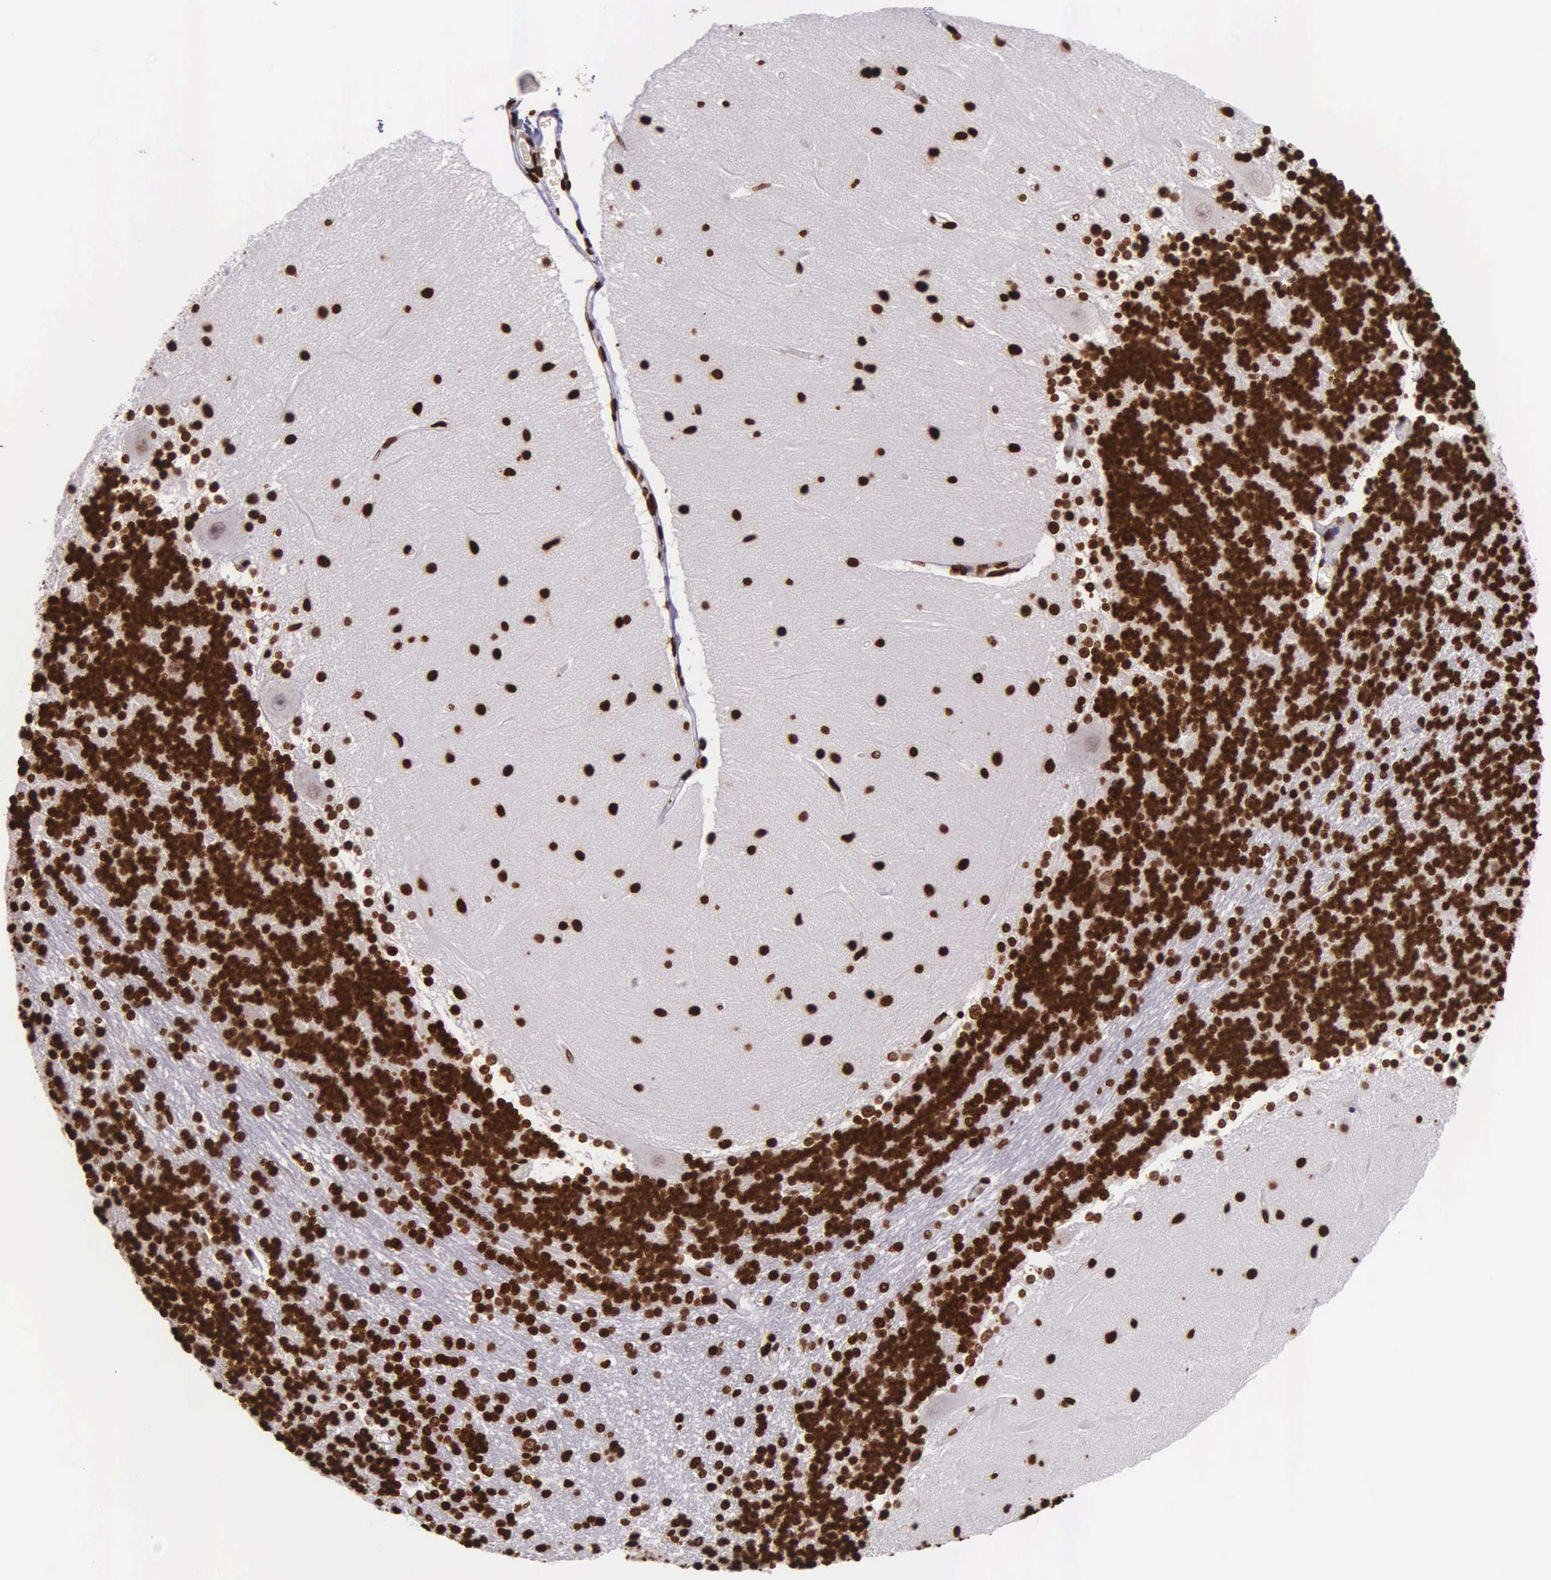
{"staining": {"intensity": "strong", "quantity": ">75%", "location": "nuclear"}, "tissue": "cerebellum", "cell_type": "Cells in granular layer", "image_type": "normal", "snomed": [{"axis": "morphology", "description": "Normal tissue, NOS"}, {"axis": "topography", "description": "Cerebellum"}], "caption": "Strong nuclear protein staining is identified in approximately >75% of cells in granular layer in cerebellum. The staining was performed using DAB (3,3'-diaminobenzidine) to visualize the protein expression in brown, while the nuclei were stained in blue with hematoxylin (Magnification: 20x).", "gene": "H1", "patient": {"sex": "female", "age": 54}}